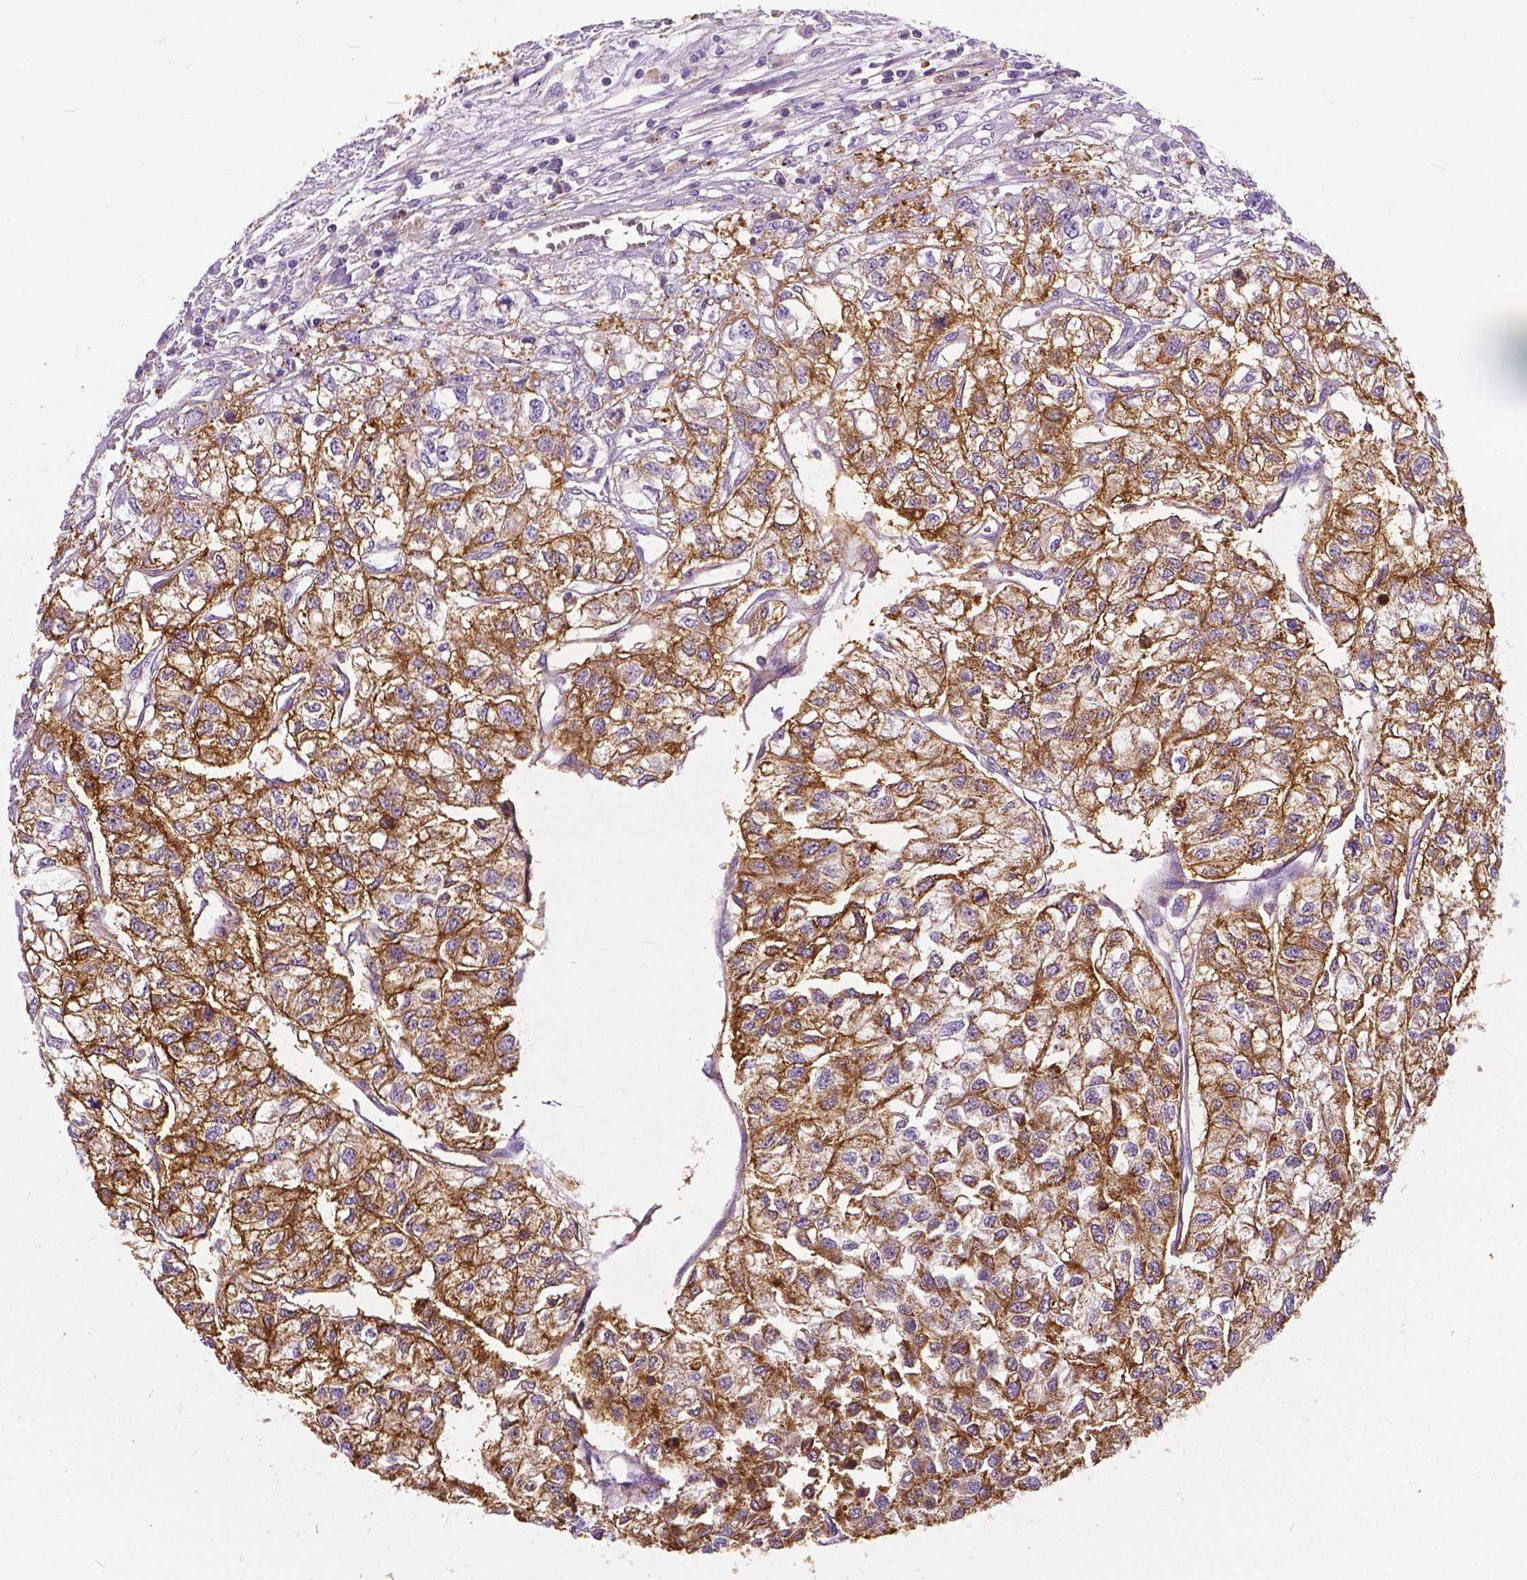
{"staining": {"intensity": "moderate", "quantity": ">75%", "location": "cytoplasmic/membranous"}, "tissue": "renal cancer", "cell_type": "Tumor cells", "image_type": "cancer", "snomed": [{"axis": "morphology", "description": "Adenocarcinoma, NOS"}, {"axis": "topography", "description": "Kidney"}], "caption": "Immunohistochemistry (IHC) photomicrograph of neoplastic tissue: renal cancer (adenocarcinoma) stained using immunohistochemistry displays medium levels of moderate protein expression localized specifically in the cytoplasmic/membranous of tumor cells, appearing as a cytoplasmic/membranous brown color.", "gene": "ANXA13", "patient": {"sex": "male", "age": 56}}